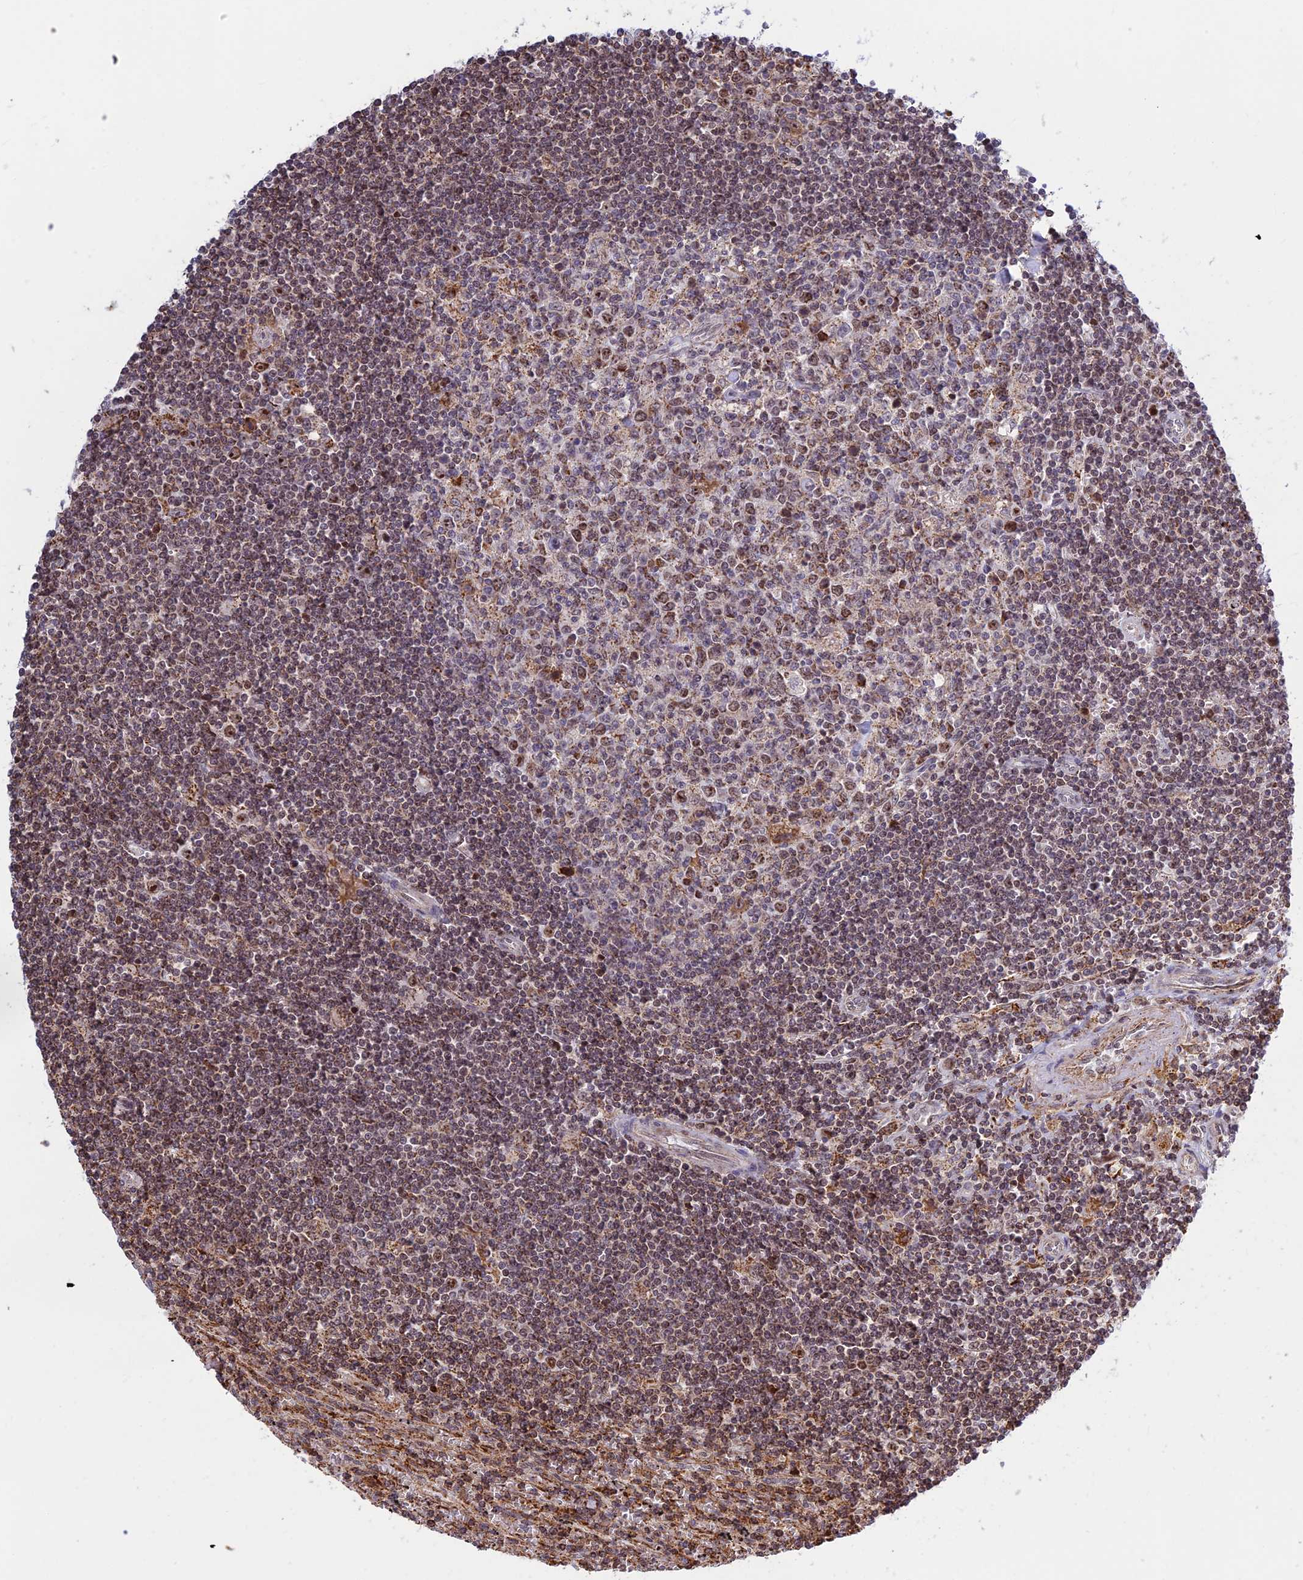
{"staining": {"intensity": "moderate", "quantity": "25%-75%", "location": "cytoplasmic/membranous,nuclear"}, "tissue": "lymphoma", "cell_type": "Tumor cells", "image_type": "cancer", "snomed": [{"axis": "morphology", "description": "Malignant lymphoma, non-Hodgkin's type, Low grade"}, {"axis": "topography", "description": "Spleen"}], "caption": "Approximately 25%-75% of tumor cells in human low-grade malignant lymphoma, non-Hodgkin's type reveal moderate cytoplasmic/membranous and nuclear protein staining as visualized by brown immunohistochemical staining.", "gene": "POLR1G", "patient": {"sex": "male", "age": 76}}